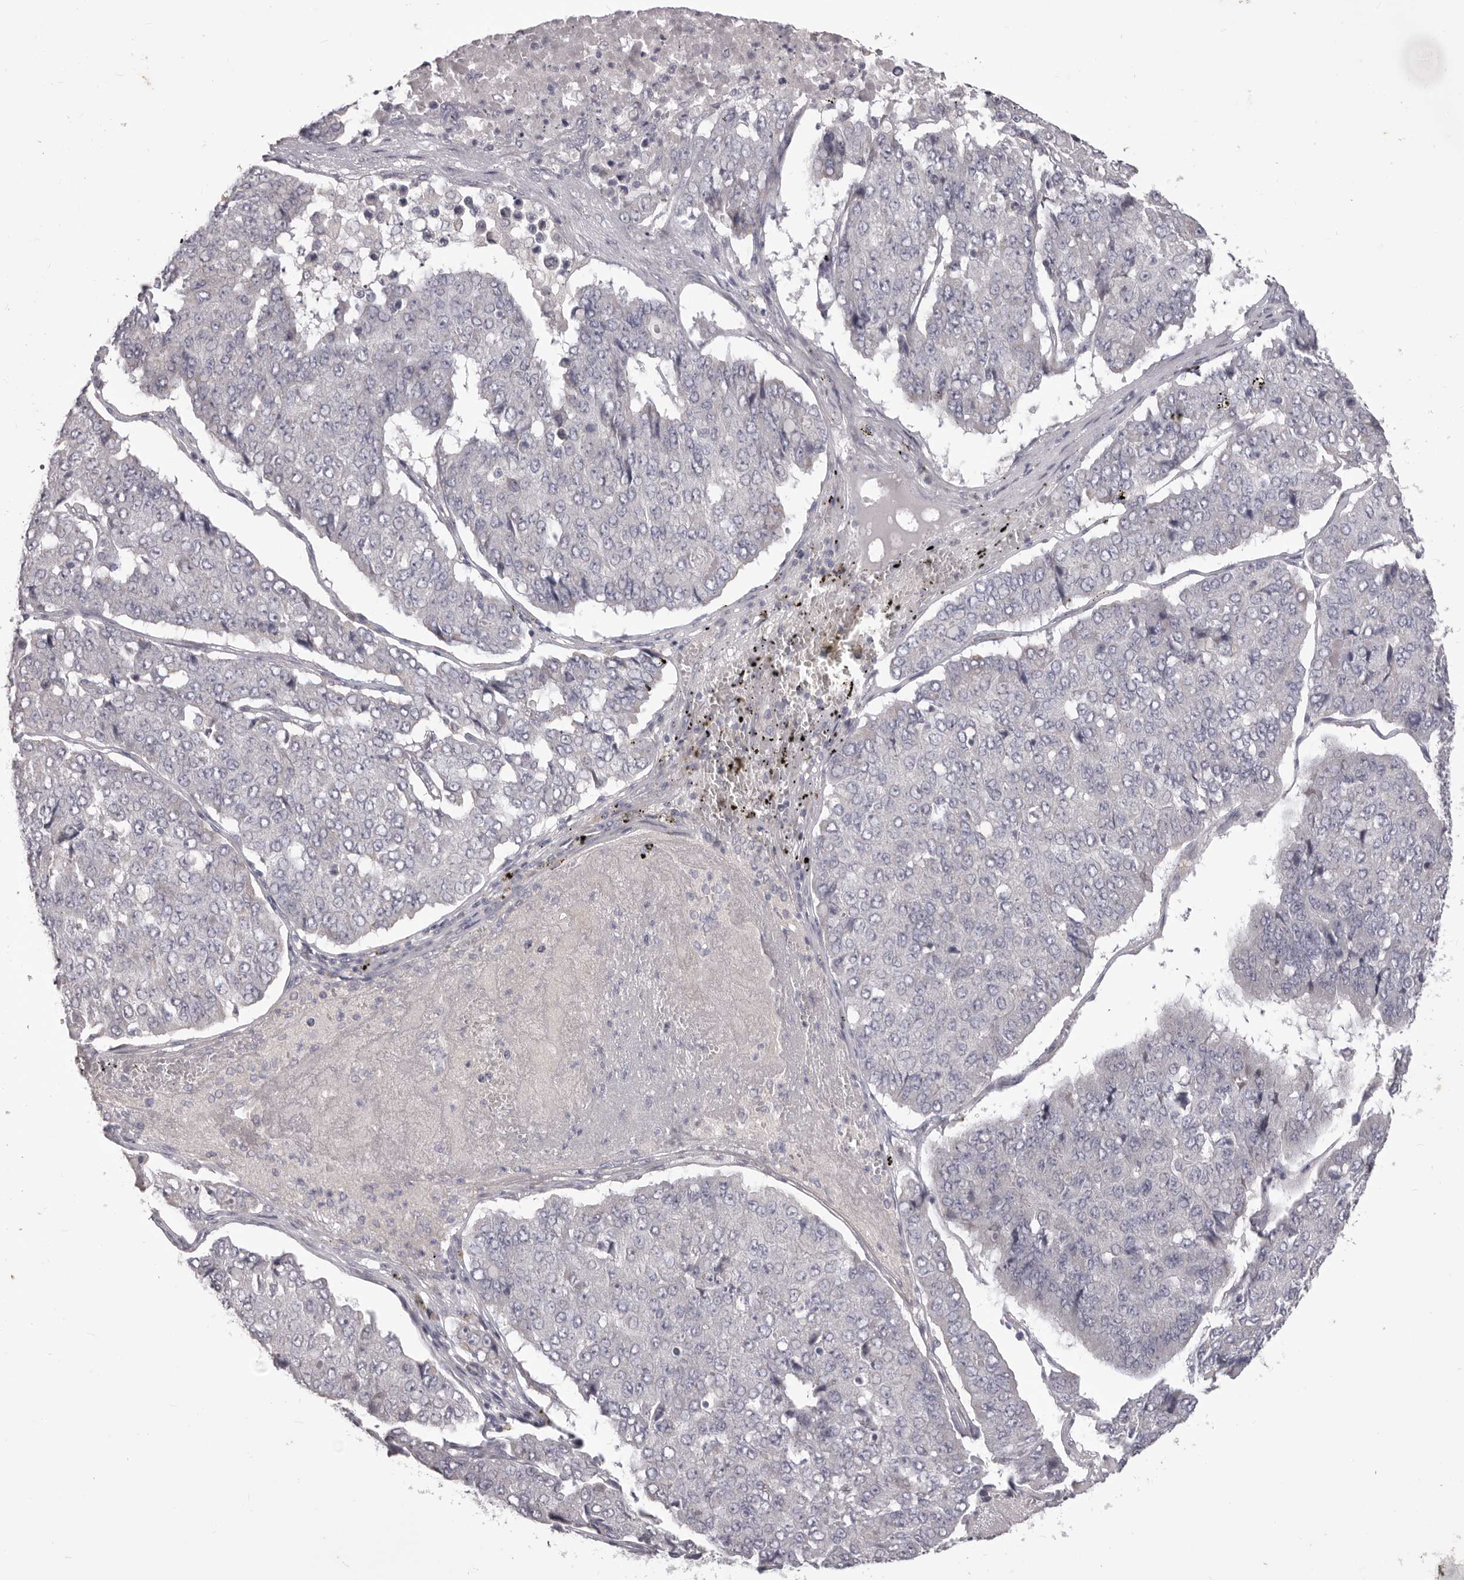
{"staining": {"intensity": "negative", "quantity": "none", "location": "none"}, "tissue": "pancreatic cancer", "cell_type": "Tumor cells", "image_type": "cancer", "snomed": [{"axis": "morphology", "description": "Adenocarcinoma, NOS"}, {"axis": "topography", "description": "Pancreas"}], "caption": "An immunohistochemistry photomicrograph of pancreatic adenocarcinoma is shown. There is no staining in tumor cells of pancreatic adenocarcinoma.", "gene": "PRMT2", "patient": {"sex": "male", "age": 50}}